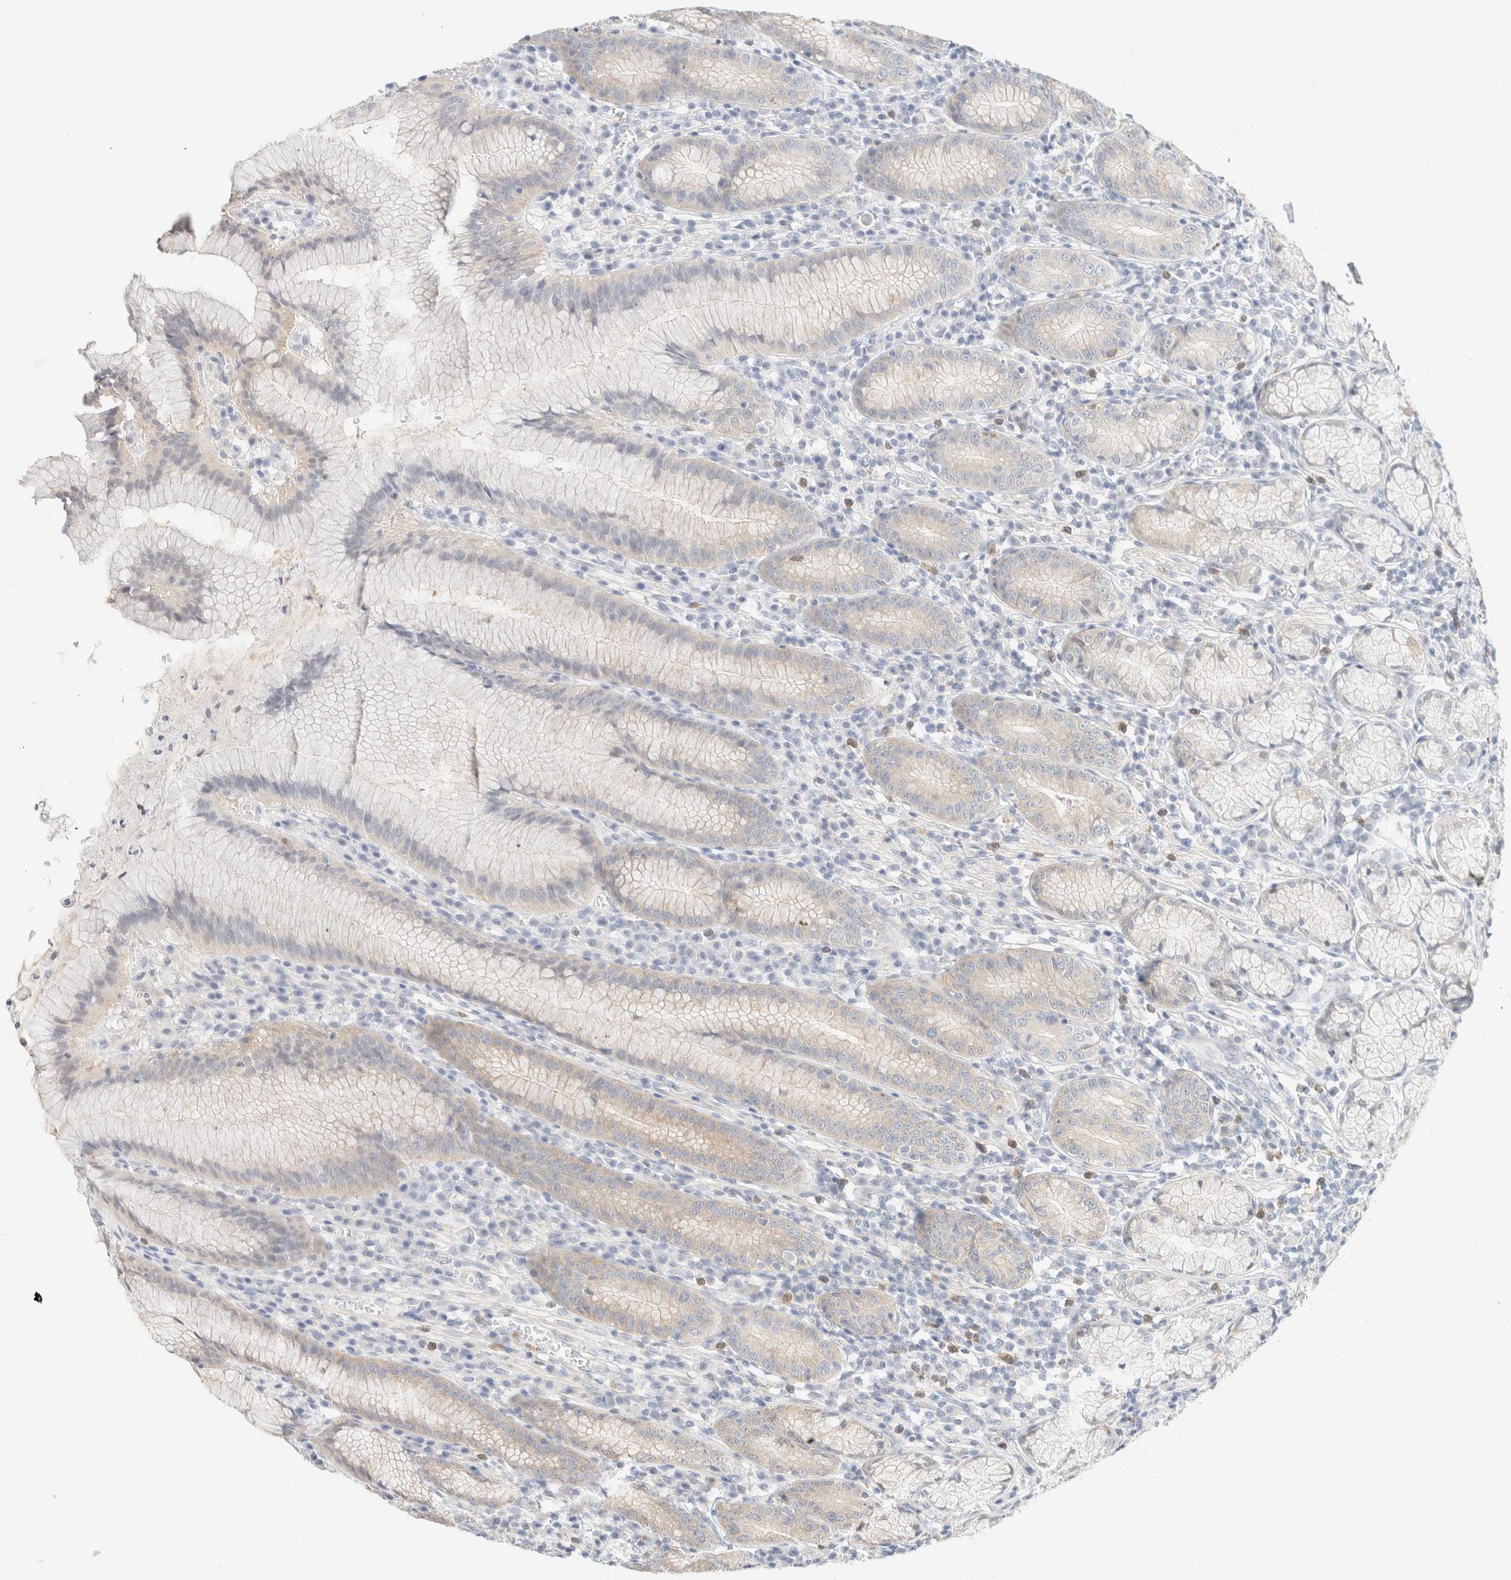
{"staining": {"intensity": "weak", "quantity": "25%-75%", "location": "cytoplasmic/membranous"}, "tissue": "stomach", "cell_type": "Glandular cells", "image_type": "normal", "snomed": [{"axis": "morphology", "description": "Normal tissue, NOS"}, {"axis": "topography", "description": "Stomach"}], "caption": "The histopathology image exhibits staining of normal stomach, revealing weak cytoplasmic/membranous protein expression (brown color) within glandular cells. The protein is stained brown, and the nuclei are stained in blue (DAB (3,3'-diaminobenzidine) IHC with brightfield microscopy, high magnification).", "gene": "GPI", "patient": {"sex": "male", "age": 55}}